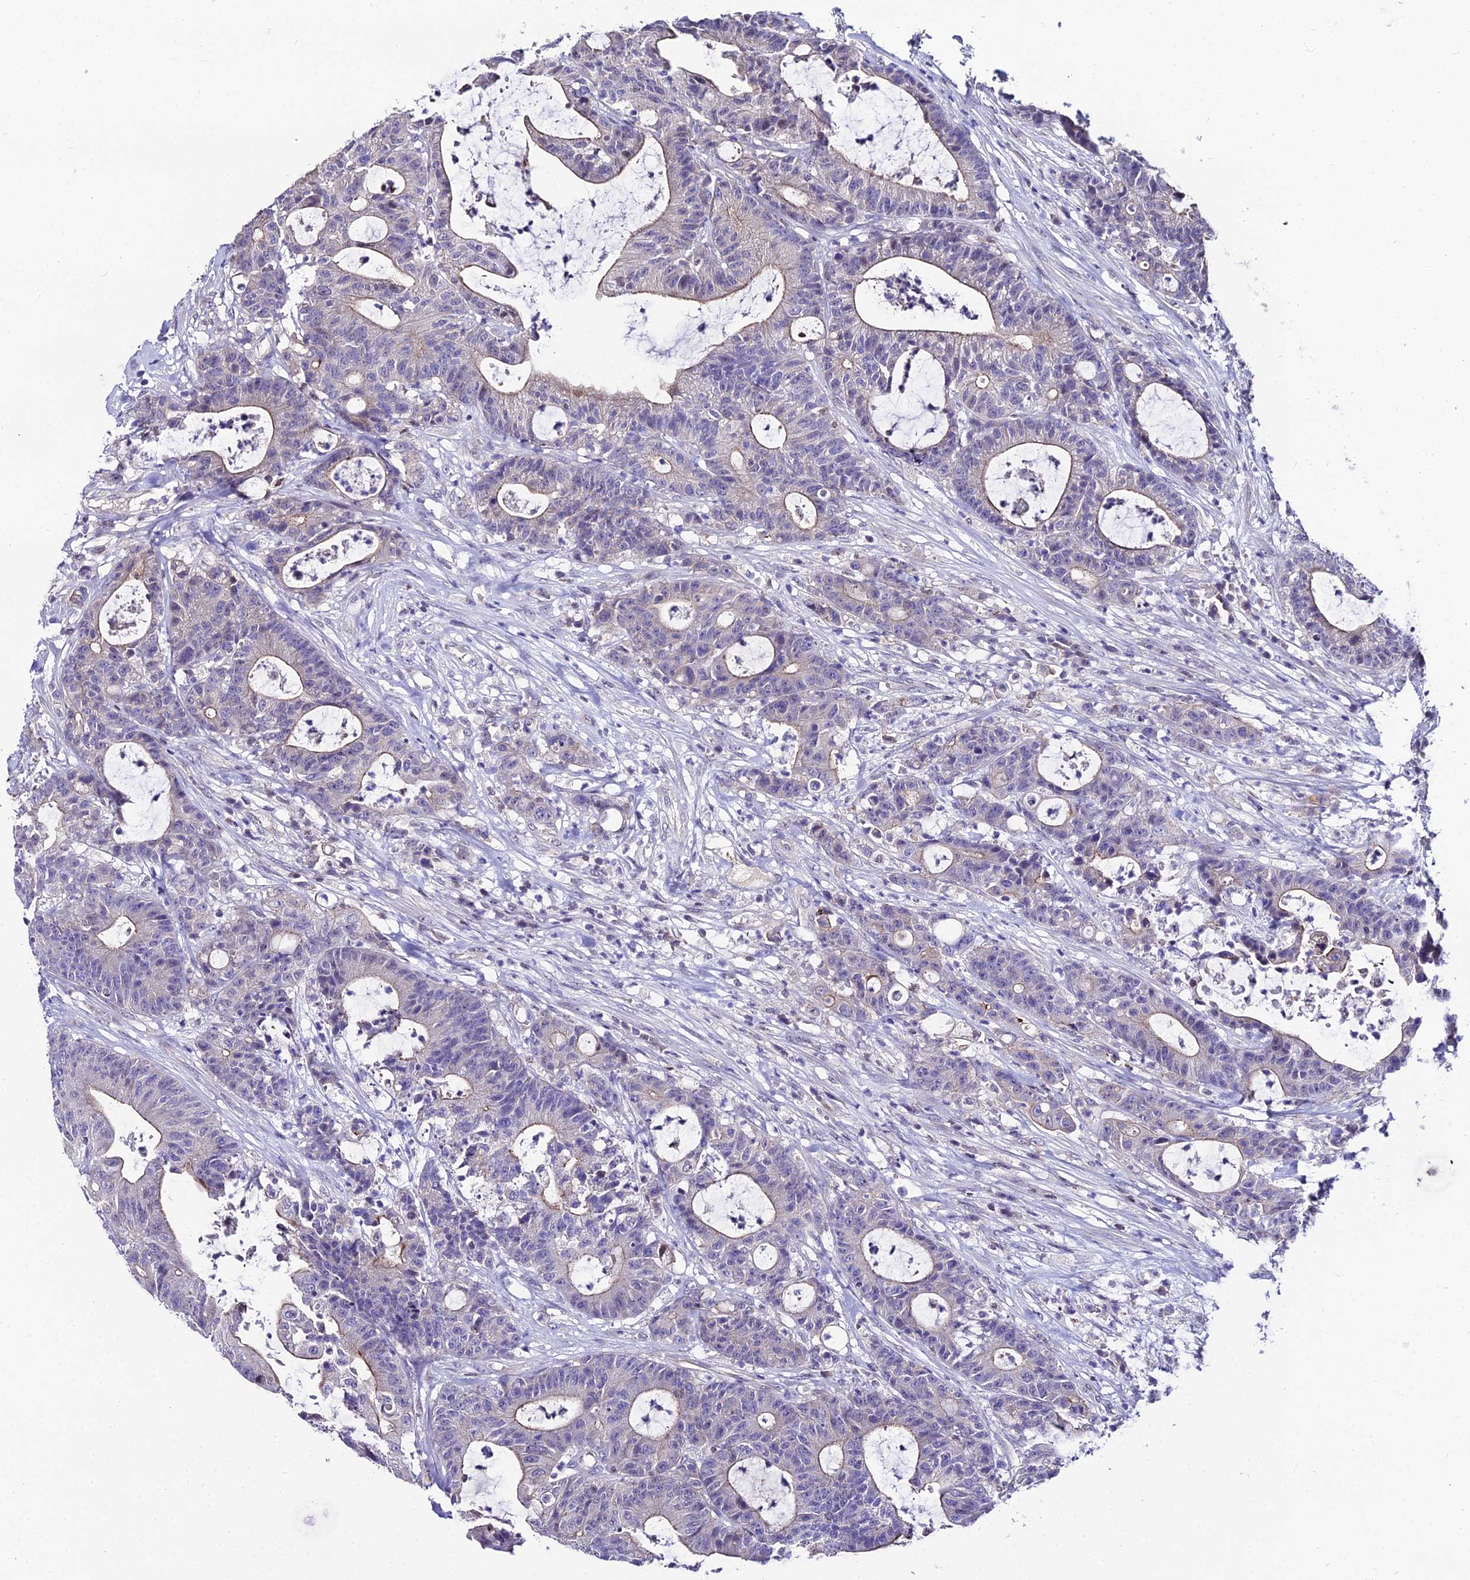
{"staining": {"intensity": "moderate", "quantity": "25%-75%", "location": "cytoplasmic/membranous"}, "tissue": "colorectal cancer", "cell_type": "Tumor cells", "image_type": "cancer", "snomed": [{"axis": "morphology", "description": "Adenocarcinoma, NOS"}, {"axis": "topography", "description": "Colon"}], "caption": "Tumor cells show medium levels of moderate cytoplasmic/membranous positivity in about 25%-75% of cells in human adenocarcinoma (colorectal). (IHC, brightfield microscopy, high magnification).", "gene": "SHQ1", "patient": {"sex": "female", "age": 84}}